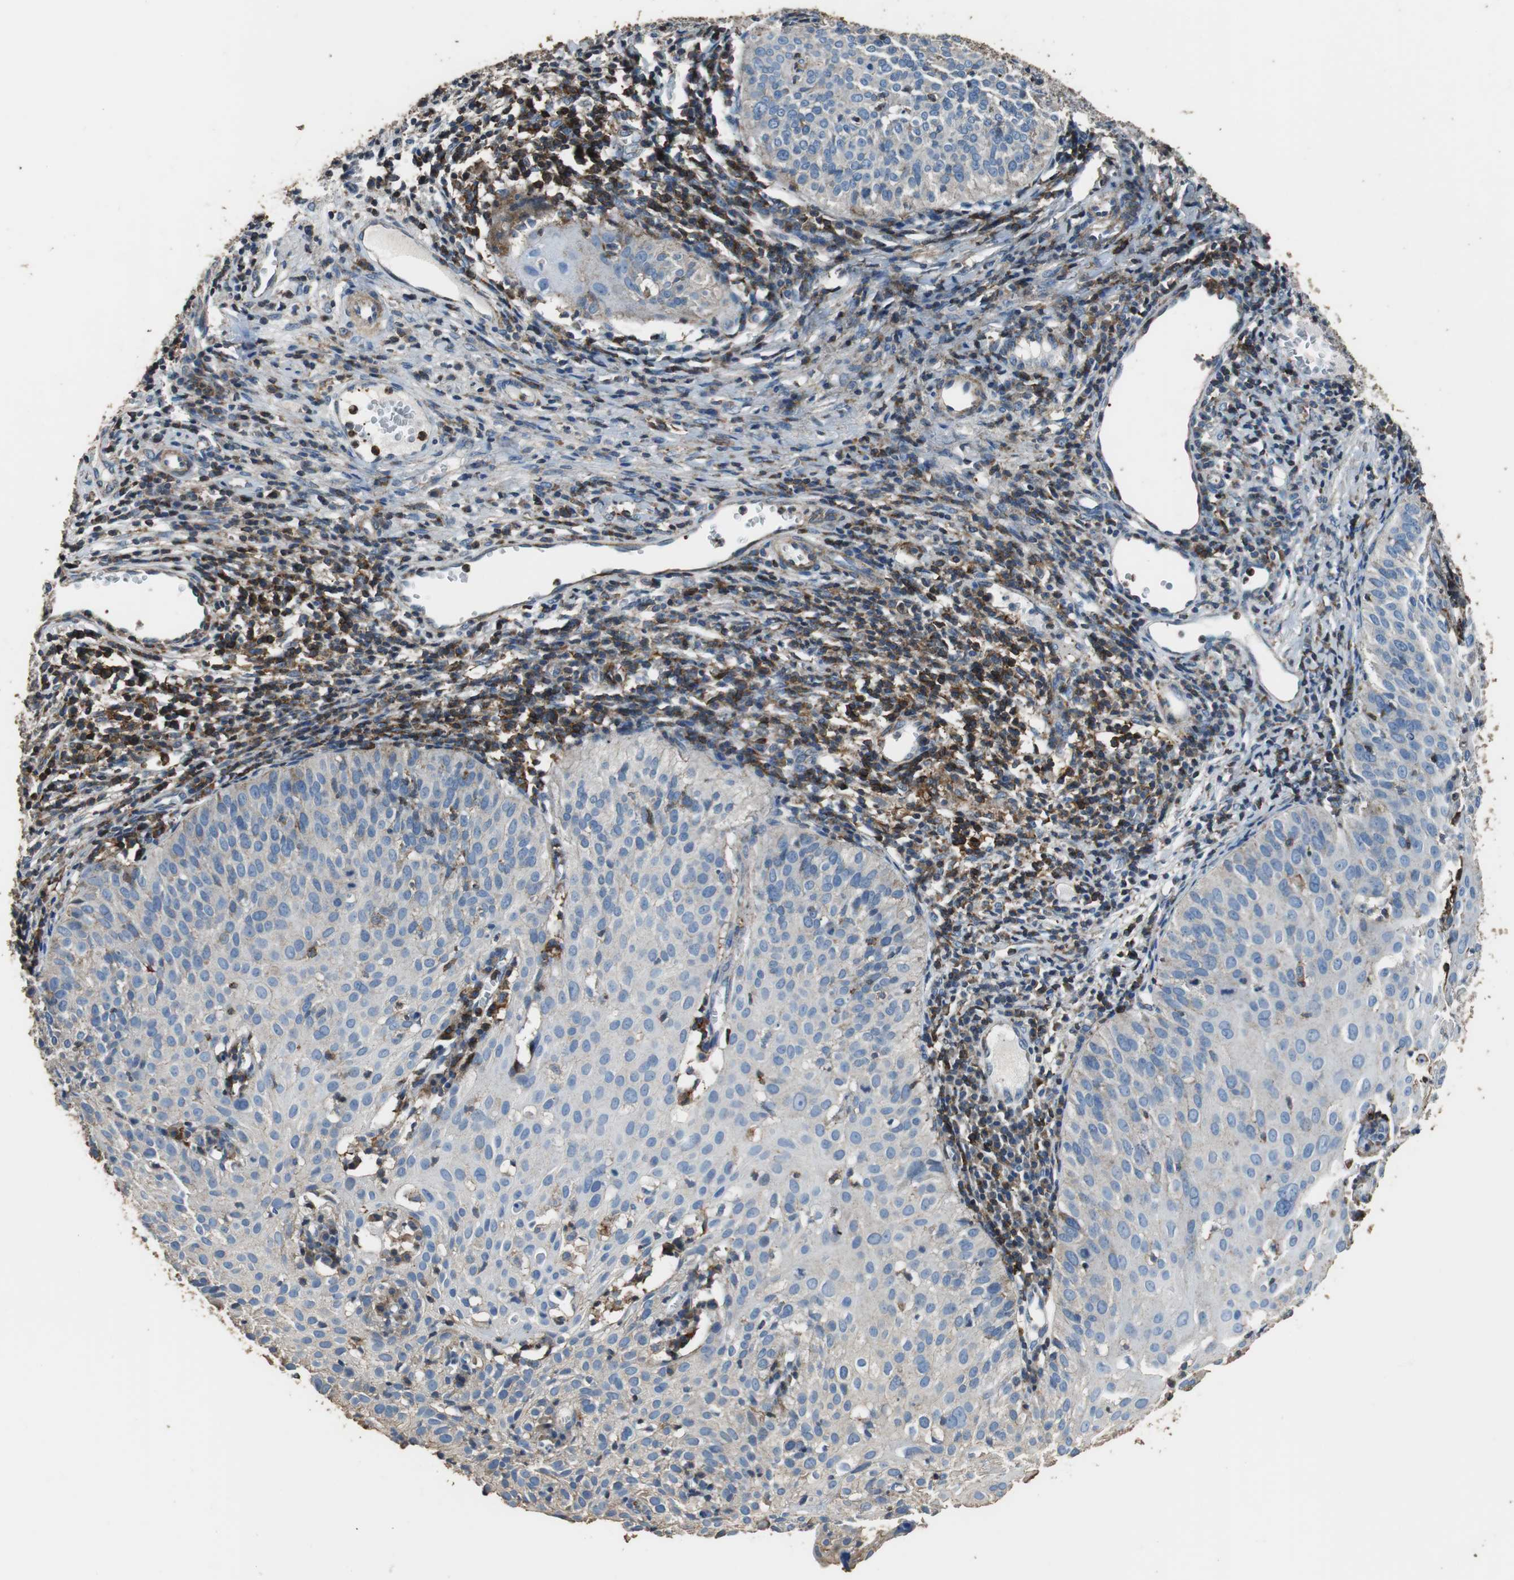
{"staining": {"intensity": "negative", "quantity": "none", "location": "none"}, "tissue": "cervical cancer", "cell_type": "Tumor cells", "image_type": "cancer", "snomed": [{"axis": "morphology", "description": "Squamous cell carcinoma, NOS"}, {"axis": "topography", "description": "Cervix"}], "caption": "An immunohistochemistry (IHC) histopathology image of cervical cancer (squamous cell carcinoma) is shown. There is no staining in tumor cells of cervical cancer (squamous cell carcinoma).", "gene": "PRKRA", "patient": {"sex": "female", "age": 38}}